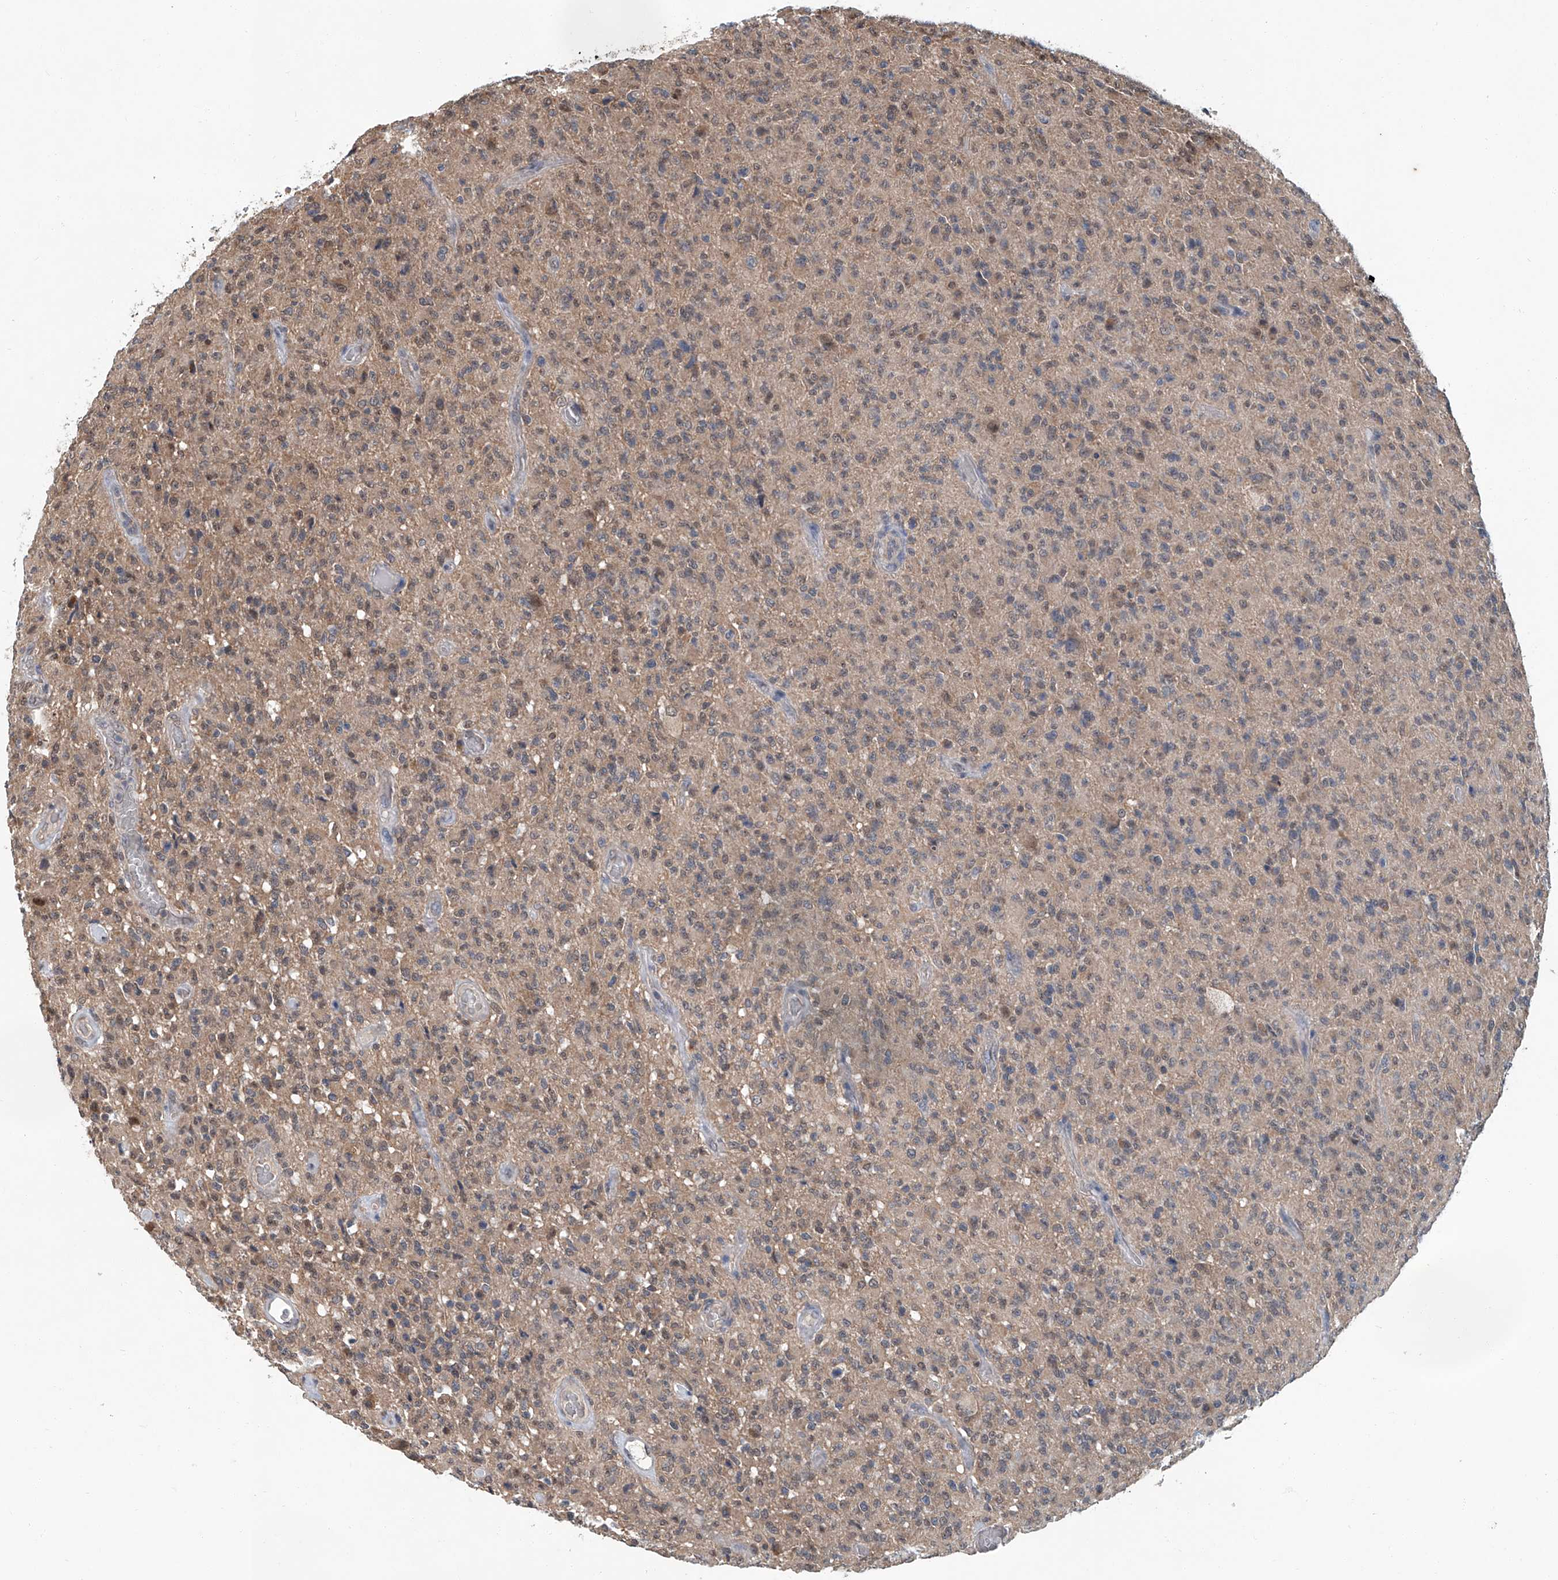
{"staining": {"intensity": "weak", "quantity": "25%-75%", "location": "cytoplasmic/membranous,nuclear"}, "tissue": "glioma", "cell_type": "Tumor cells", "image_type": "cancer", "snomed": [{"axis": "morphology", "description": "Glioma, malignant, High grade"}, {"axis": "topography", "description": "Brain"}], "caption": "DAB immunohistochemical staining of human glioma reveals weak cytoplasmic/membranous and nuclear protein staining in about 25%-75% of tumor cells.", "gene": "CLK1", "patient": {"sex": "female", "age": 57}}